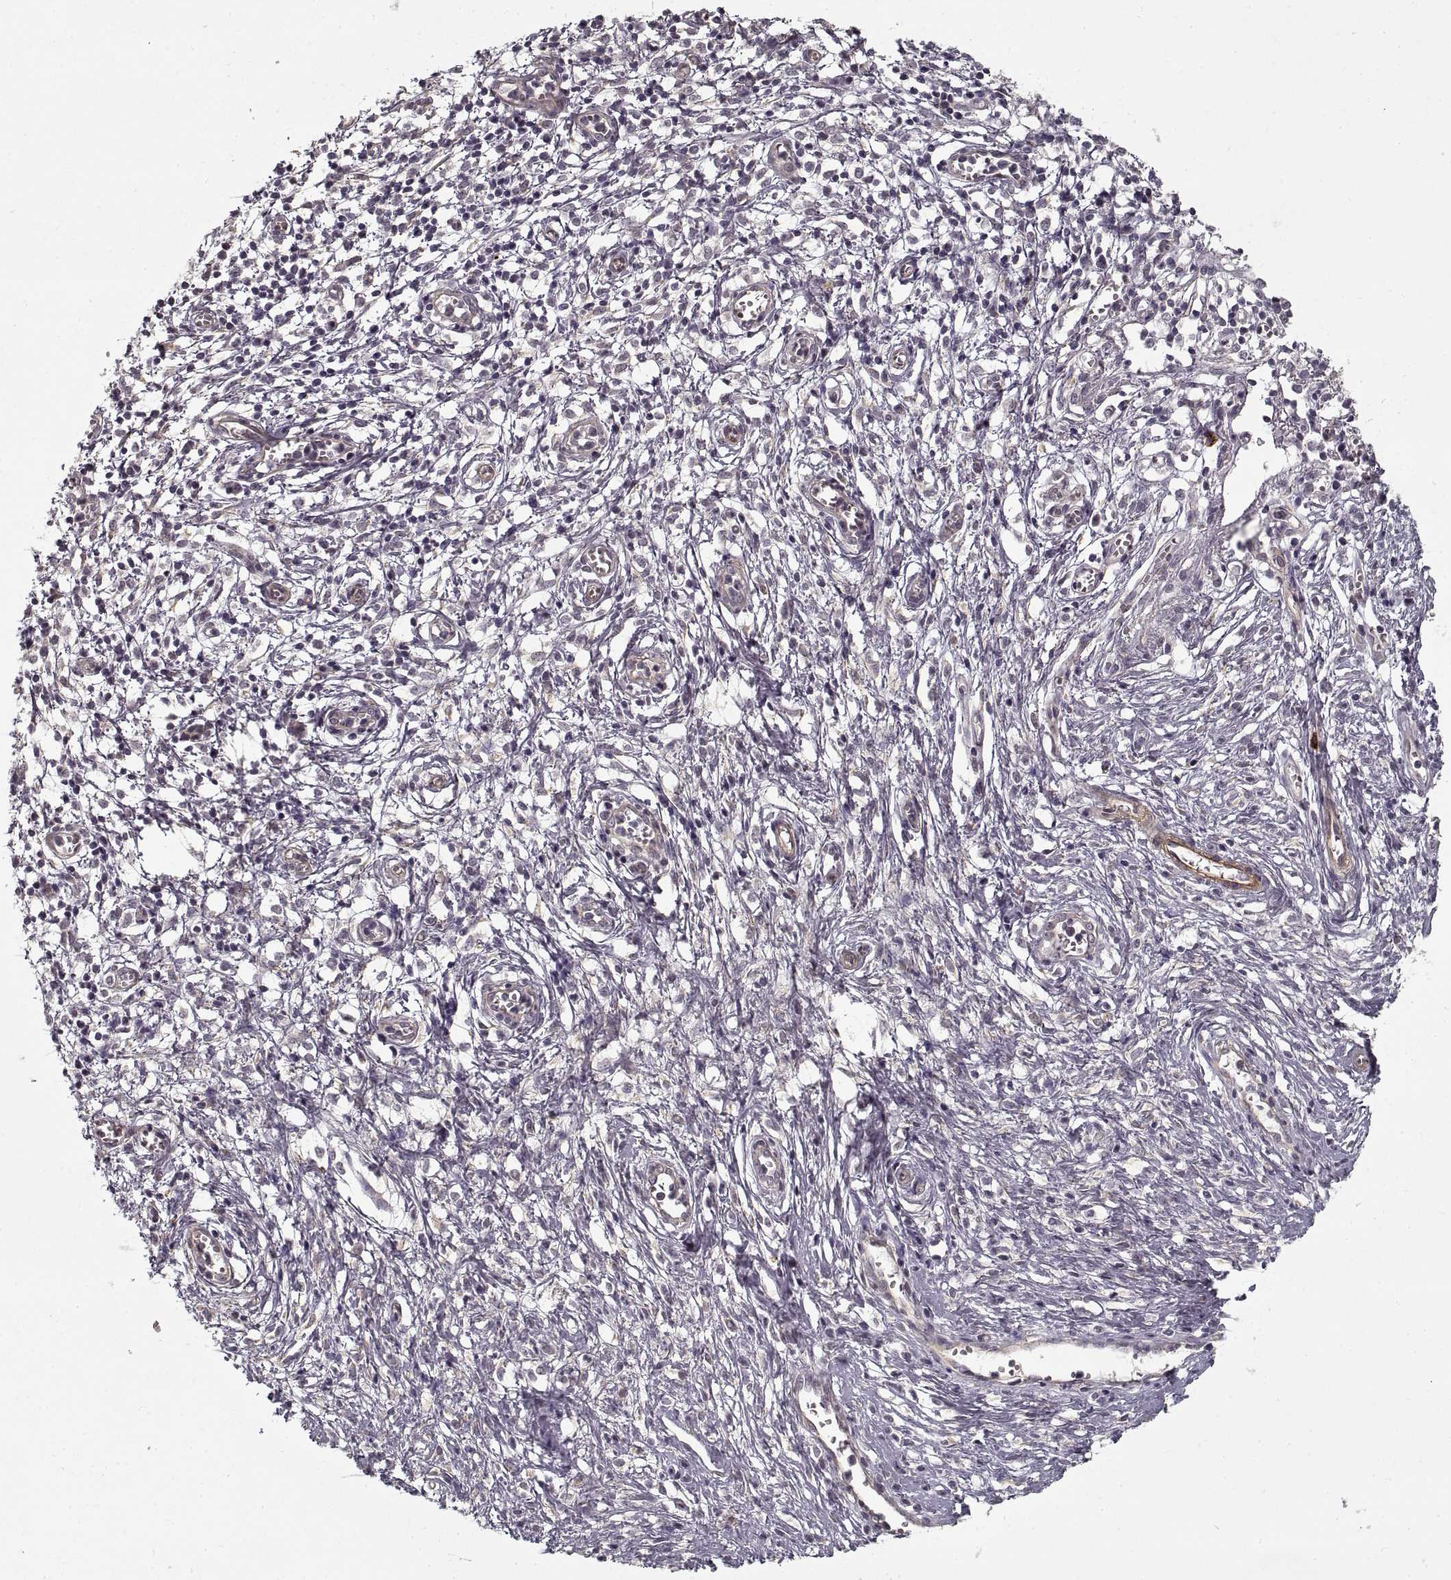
{"staining": {"intensity": "negative", "quantity": "none", "location": "none"}, "tissue": "cervical cancer", "cell_type": "Tumor cells", "image_type": "cancer", "snomed": [{"axis": "morphology", "description": "Squamous cell carcinoma, NOS"}, {"axis": "topography", "description": "Cervix"}], "caption": "Cervical cancer stained for a protein using IHC exhibits no positivity tumor cells.", "gene": "LAMB2", "patient": {"sex": "female", "age": 30}}